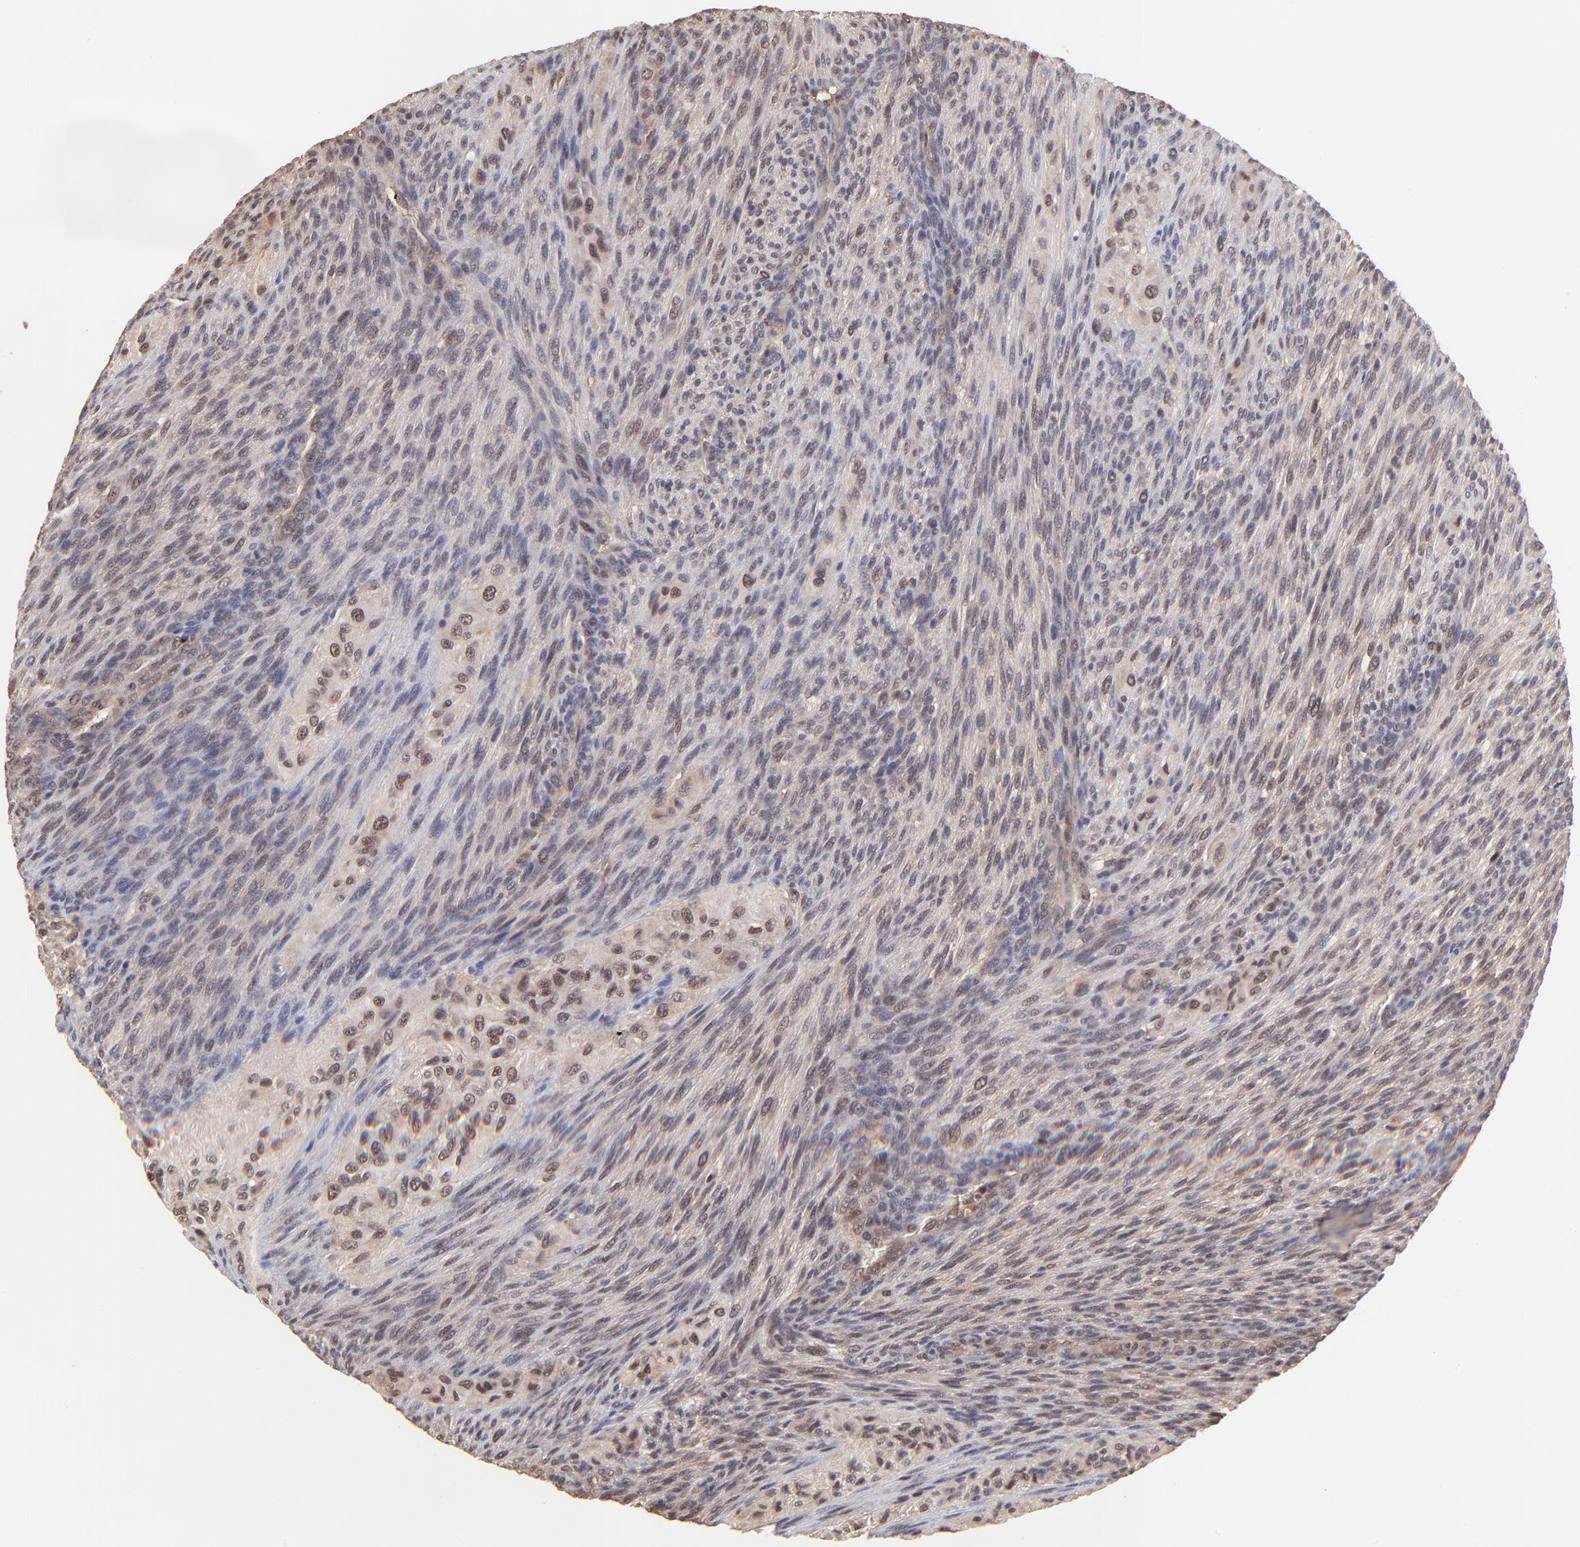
{"staining": {"intensity": "moderate", "quantity": "25%-75%", "location": "cytoplasmic/membranous"}, "tissue": "glioma", "cell_type": "Tumor cells", "image_type": "cancer", "snomed": [{"axis": "morphology", "description": "Glioma, malignant, High grade"}, {"axis": "topography", "description": "Cerebral cortex"}], "caption": "This micrograph displays IHC staining of glioma, with medium moderate cytoplasmic/membranous positivity in approximately 25%-75% of tumor cells.", "gene": "PSMA6", "patient": {"sex": "female", "age": 55}}